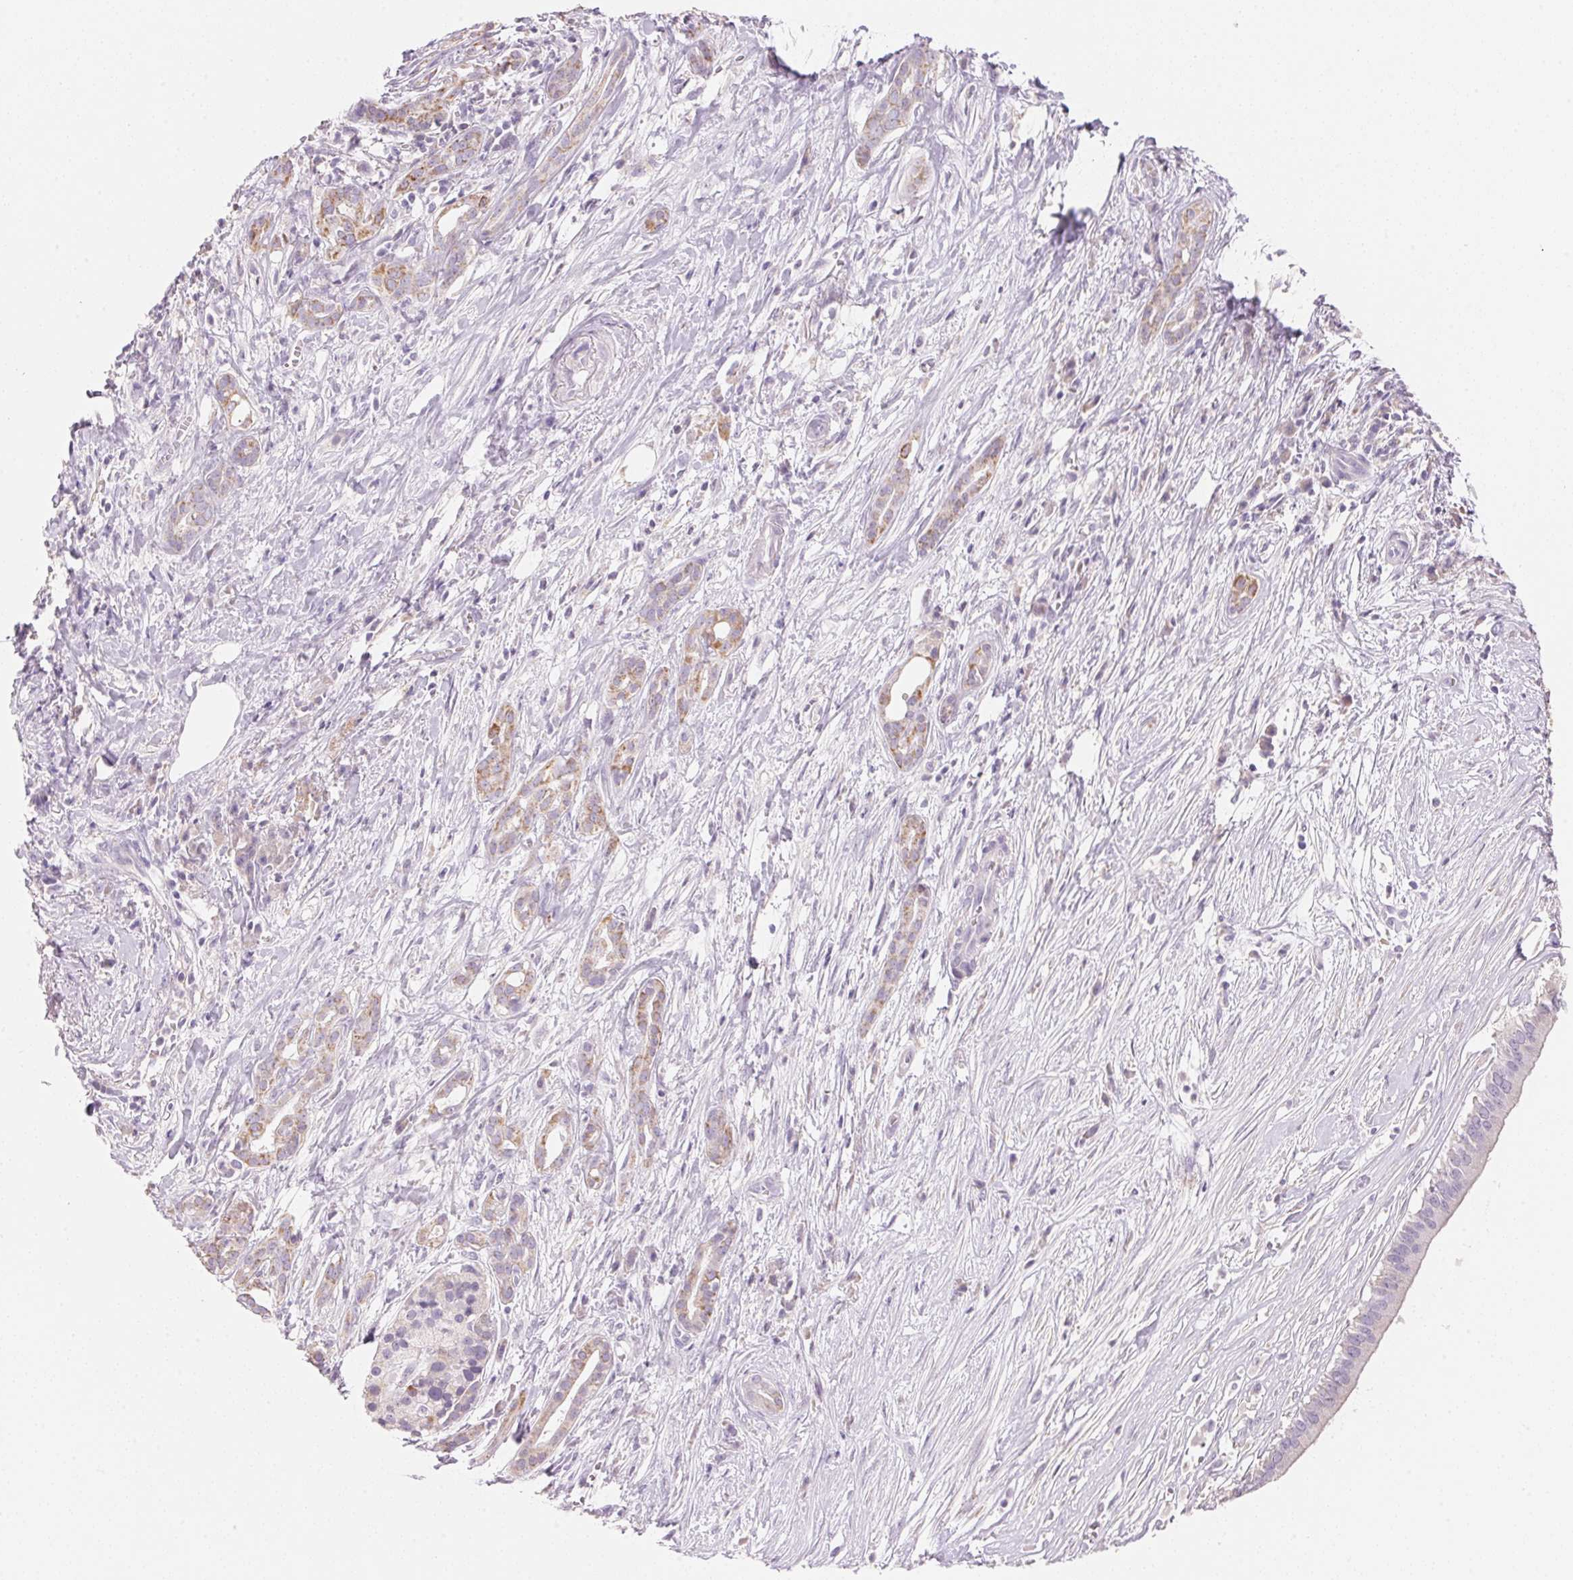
{"staining": {"intensity": "negative", "quantity": "none", "location": "none"}, "tissue": "pancreatic cancer", "cell_type": "Tumor cells", "image_type": "cancer", "snomed": [{"axis": "morphology", "description": "Adenocarcinoma, NOS"}, {"axis": "topography", "description": "Pancreas"}], "caption": "Immunohistochemistry (IHC) of human pancreatic cancer demonstrates no staining in tumor cells.", "gene": "CYP11B1", "patient": {"sex": "male", "age": 61}}